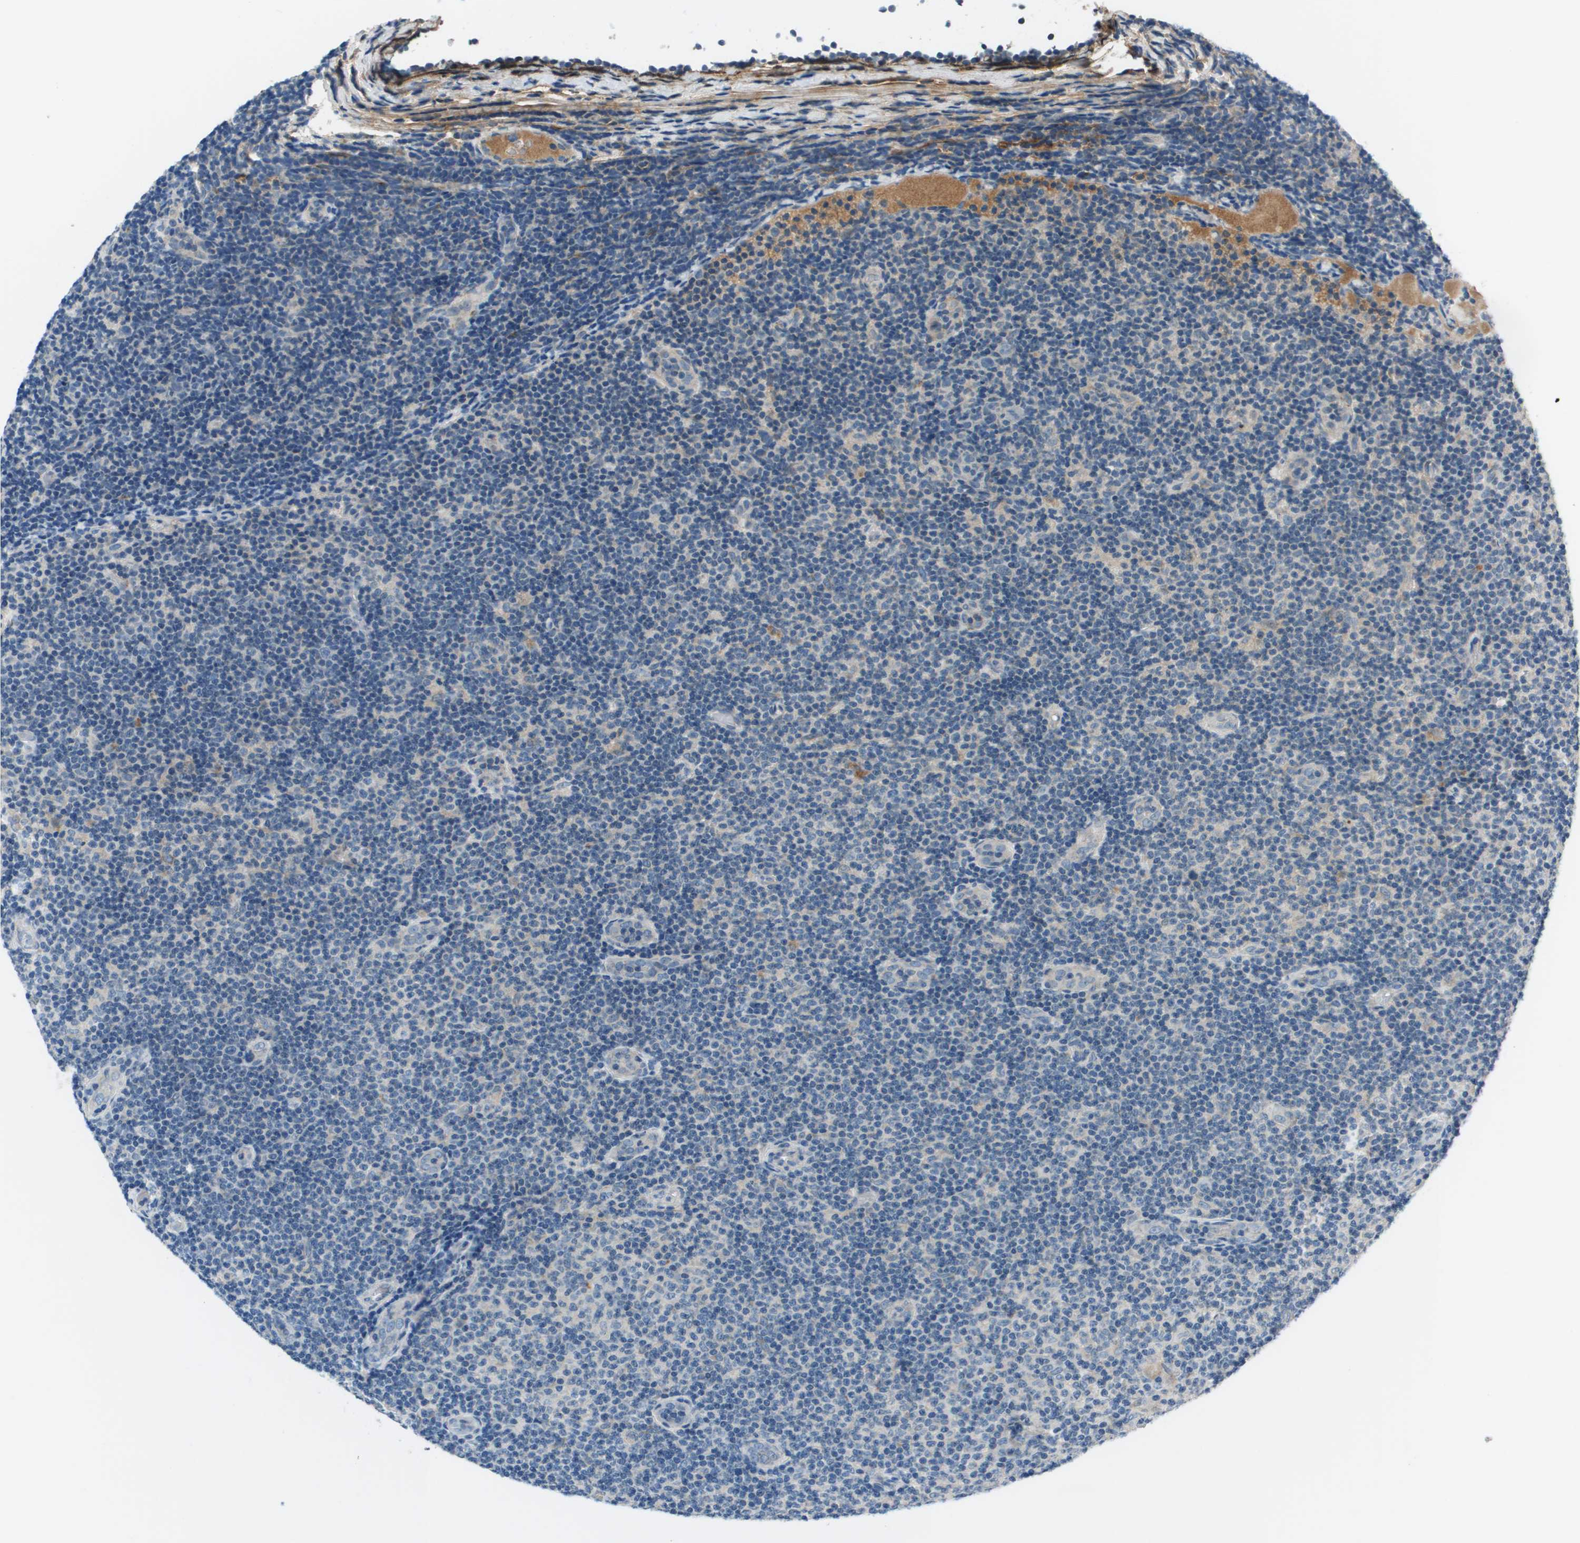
{"staining": {"intensity": "negative", "quantity": "none", "location": "none"}, "tissue": "lymphoma", "cell_type": "Tumor cells", "image_type": "cancer", "snomed": [{"axis": "morphology", "description": "Malignant lymphoma, non-Hodgkin's type, Low grade"}, {"axis": "topography", "description": "Lymph node"}], "caption": "Immunohistochemical staining of lymphoma shows no significant expression in tumor cells. Brightfield microscopy of immunohistochemistry (IHC) stained with DAB (brown) and hematoxylin (blue), captured at high magnification.", "gene": "PCOLCE", "patient": {"sex": "male", "age": 83}}